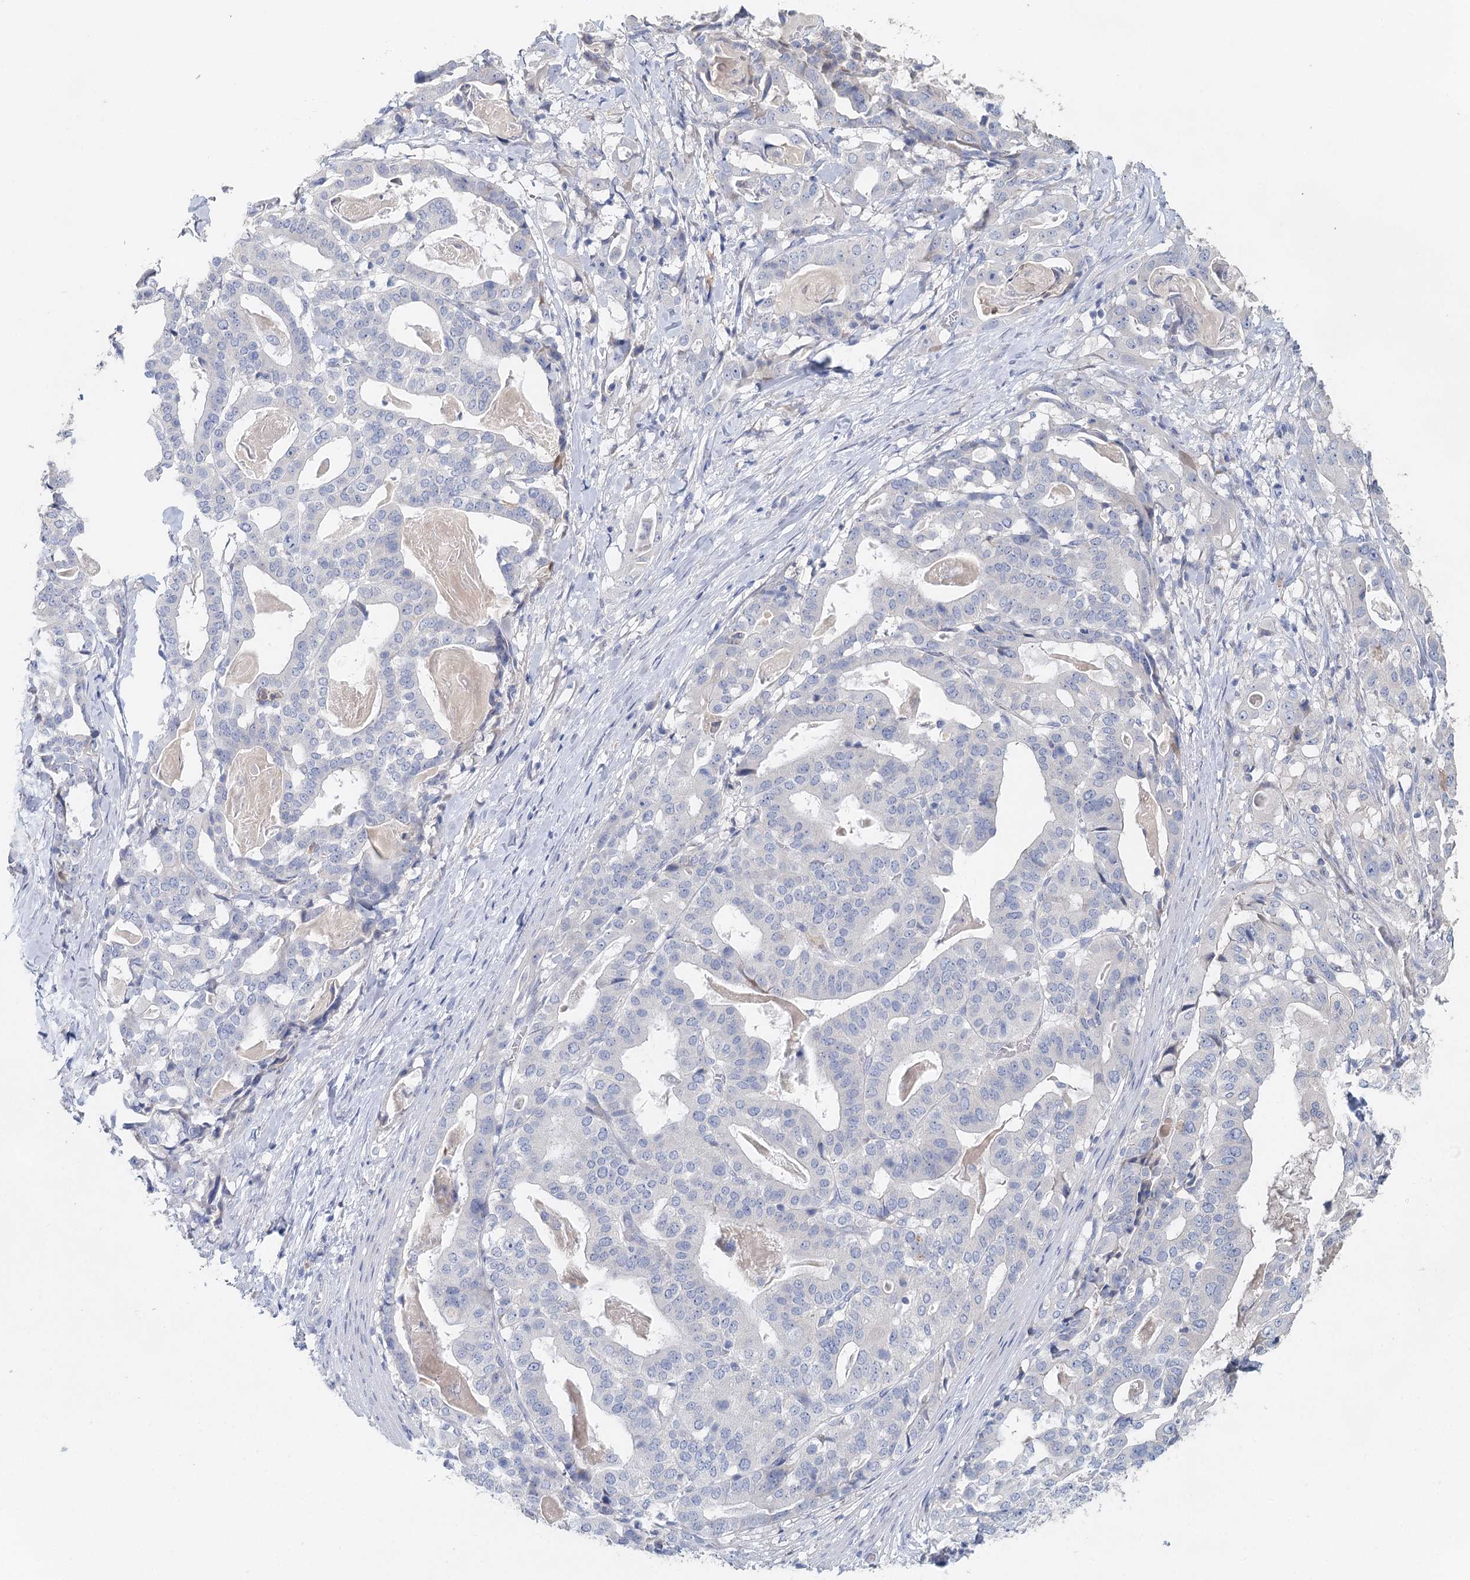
{"staining": {"intensity": "negative", "quantity": "none", "location": "none"}, "tissue": "stomach cancer", "cell_type": "Tumor cells", "image_type": "cancer", "snomed": [{"axis": "morphology", "description": "Adenocarcinoma, NOS"}, {"axis": "topography", "description": "Stomach"}], "caption": "Protein analysis of stomach cancer exhibits no significant positivity in tumor cells. (Brightfield microscopy of DAB (3,3'-diaminobenzidine) immunohistochemistry (IHC) at high magnification).", "gene": "MYL6B", "patient": {"sex": "male", "age": 48}}